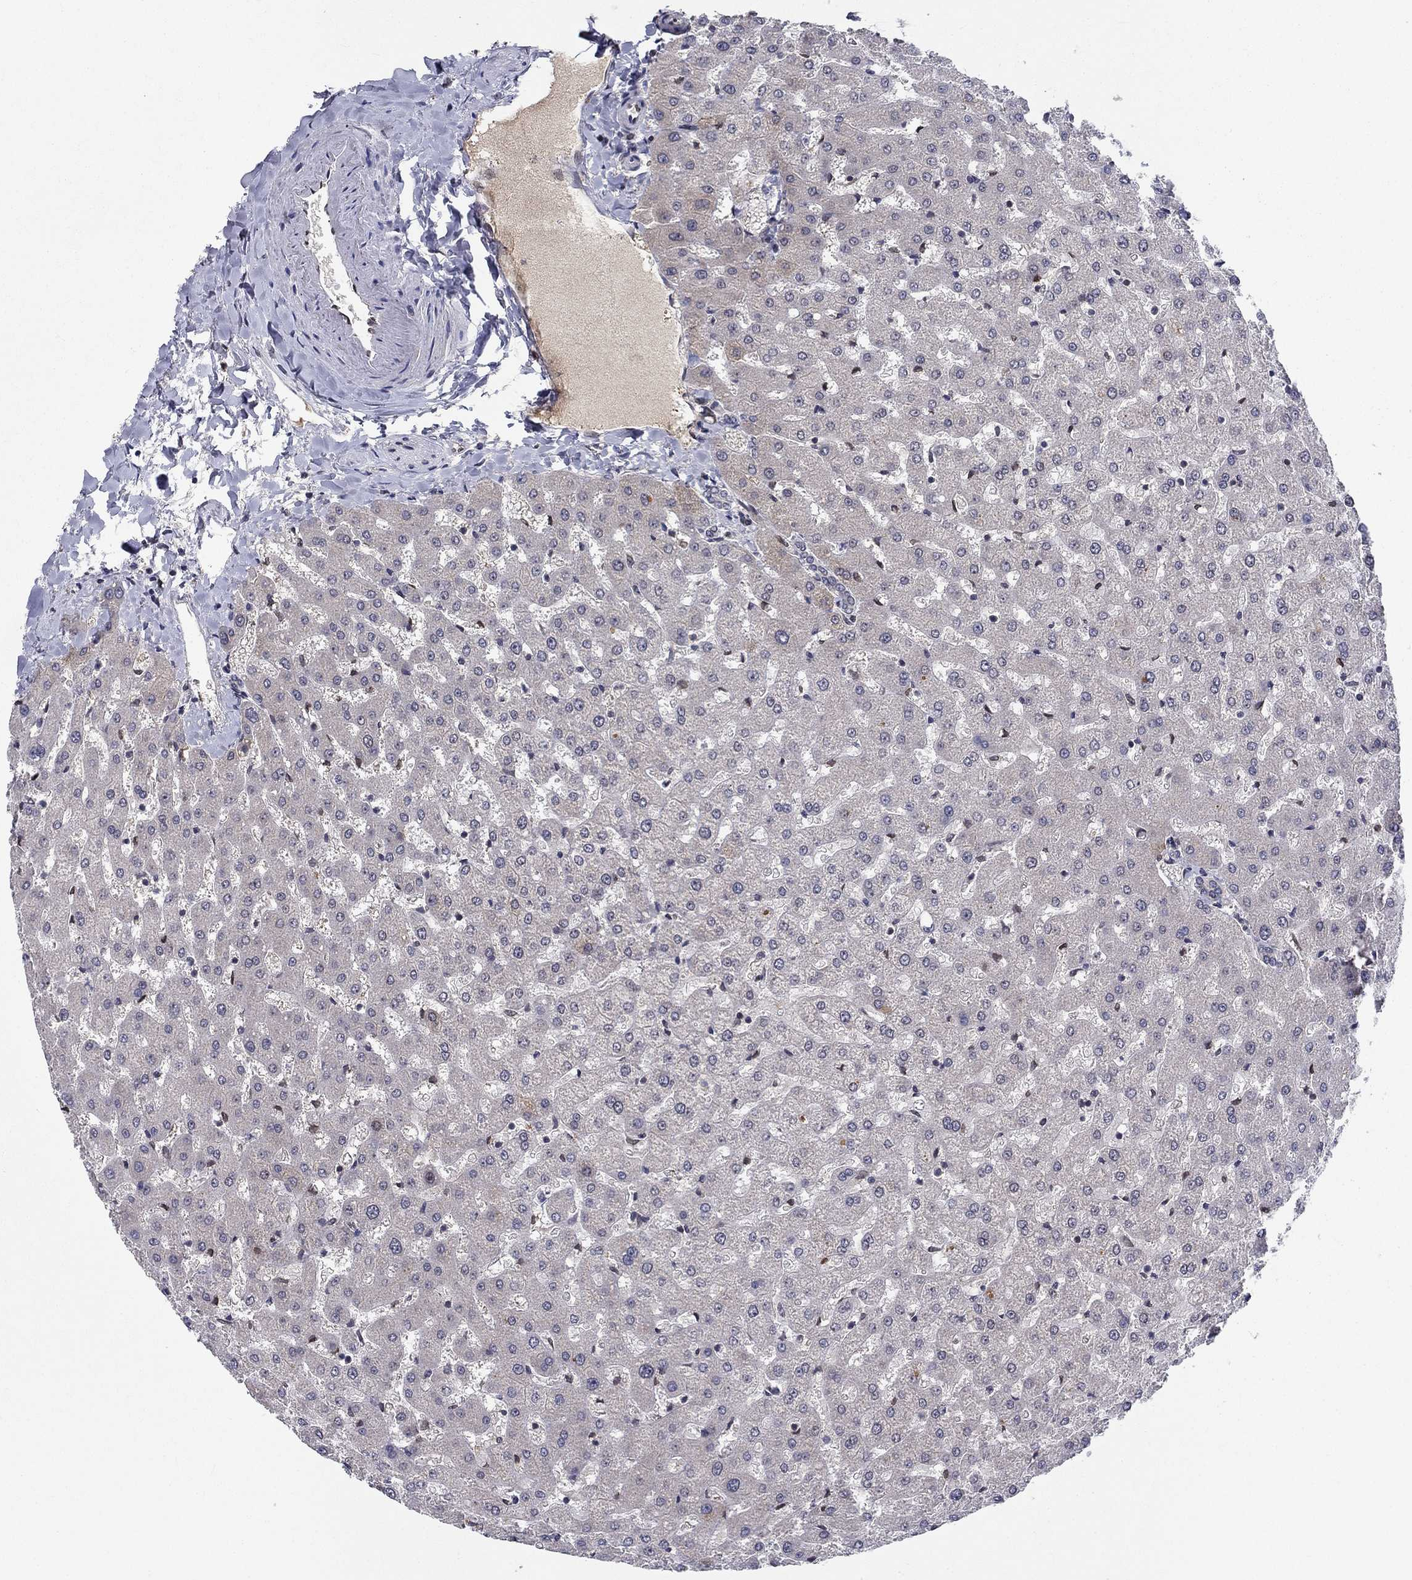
{"staining": {"intensity": "negative", "quantity": "none", "location": "none"}, "tissue": "liver", "cell_type": "Cholangiocytes", "image_type": "normal", "snomed": [{"axis": "morphology", "description": "Normal tissue, NOS"}, {"axis": "topography", "description": "Liver"}], "caption": "High power microscopy photomicrograph of an immunohistochemistry image of unremarkable liver, revealing no significant staining in cholangiocytes.", "gene": "CETN3", "patient": {"sex": "female", "age": 50}}